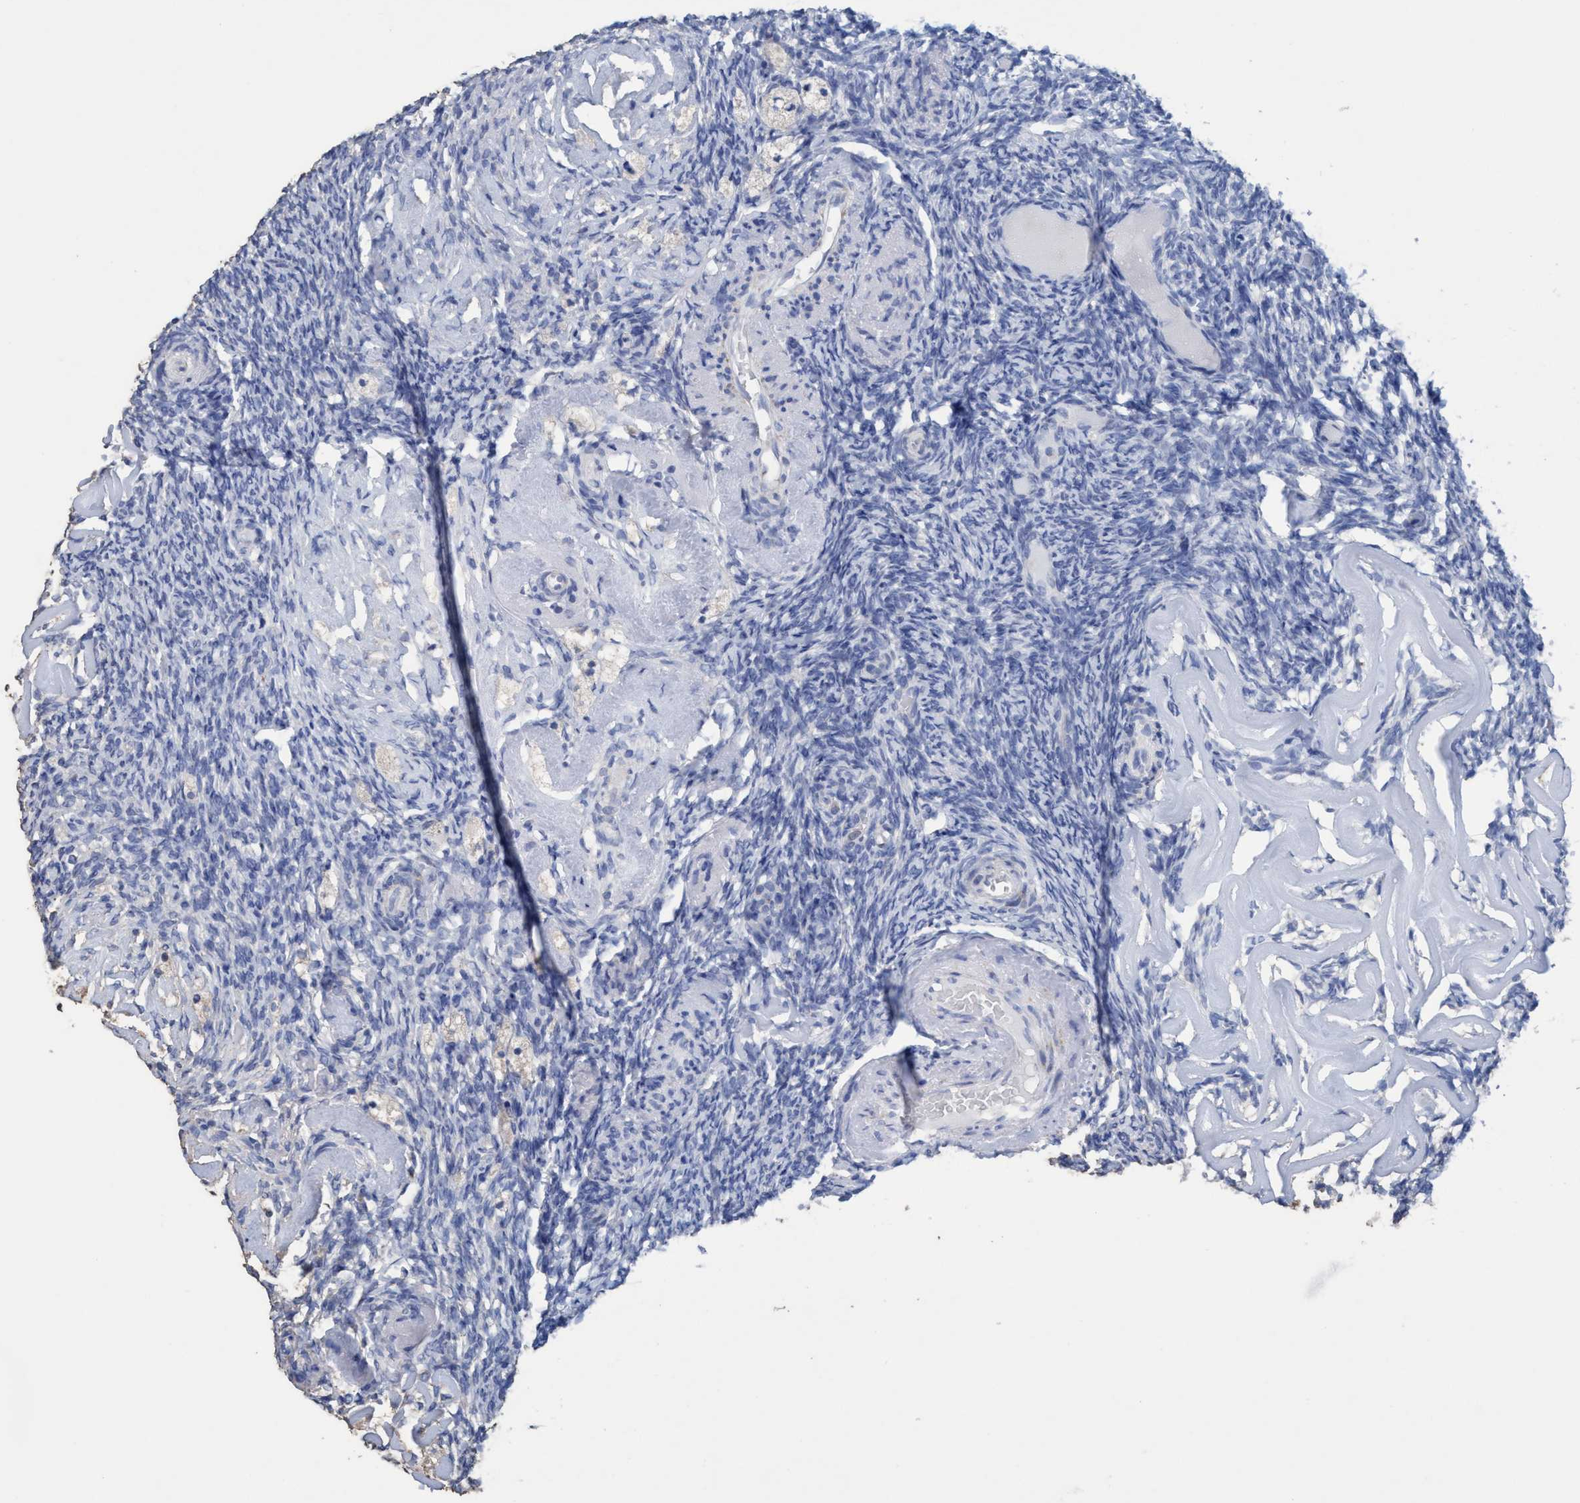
{"staining": {"intensity": "negative", "quantity": "none", "location": "none"}, "tissue": "ovary", "cell_type": "Ovarian stroma cells", "image_type": "normal", "snomed": [{"axis": "morphology", "description": "Normal tissue, NOS"}, {"axis": "topography", "description": "Ovary"}], "caption": "Immunohistochemical staining of benign human ovary shows no significant positivity in ovarian stroma cells.", "gene": "RSAD1", "patient": {"sex": "female", "age": 60}}